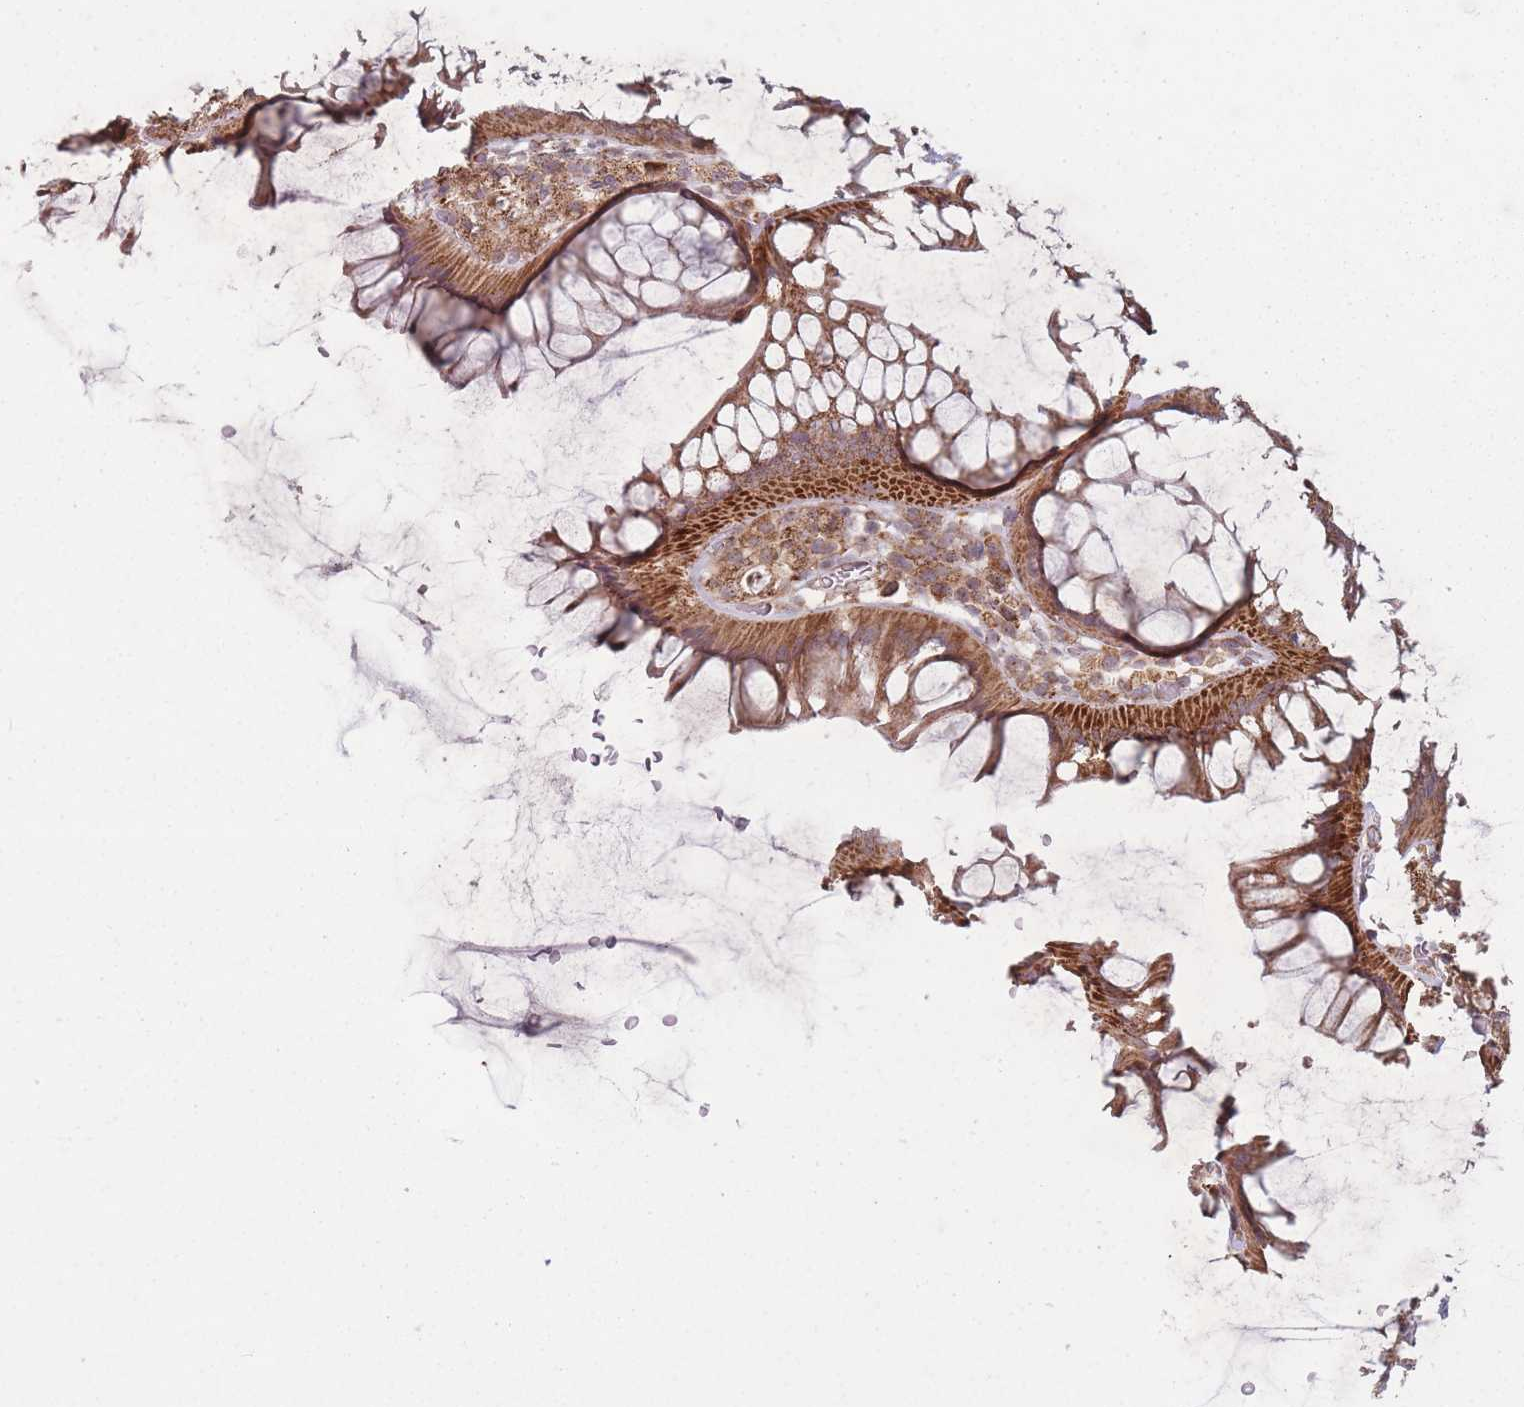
{"staining": {"intensity": "negative", "quantity": "none", "location": "none"}, "tissue": "colon", "cell_type": "Endothelial cells", "image_type": "normal", "snomed": [{"axis": "morphology", "description": "Normal tissue, NOS"}, {"axis": "topography", "description": "Colon"}], "caption": "Colon stained for a protein using IHC shows no expression endothelial cells.", "gene": "OR10Q1", "patient": {"sex": "female", "age": 82}}